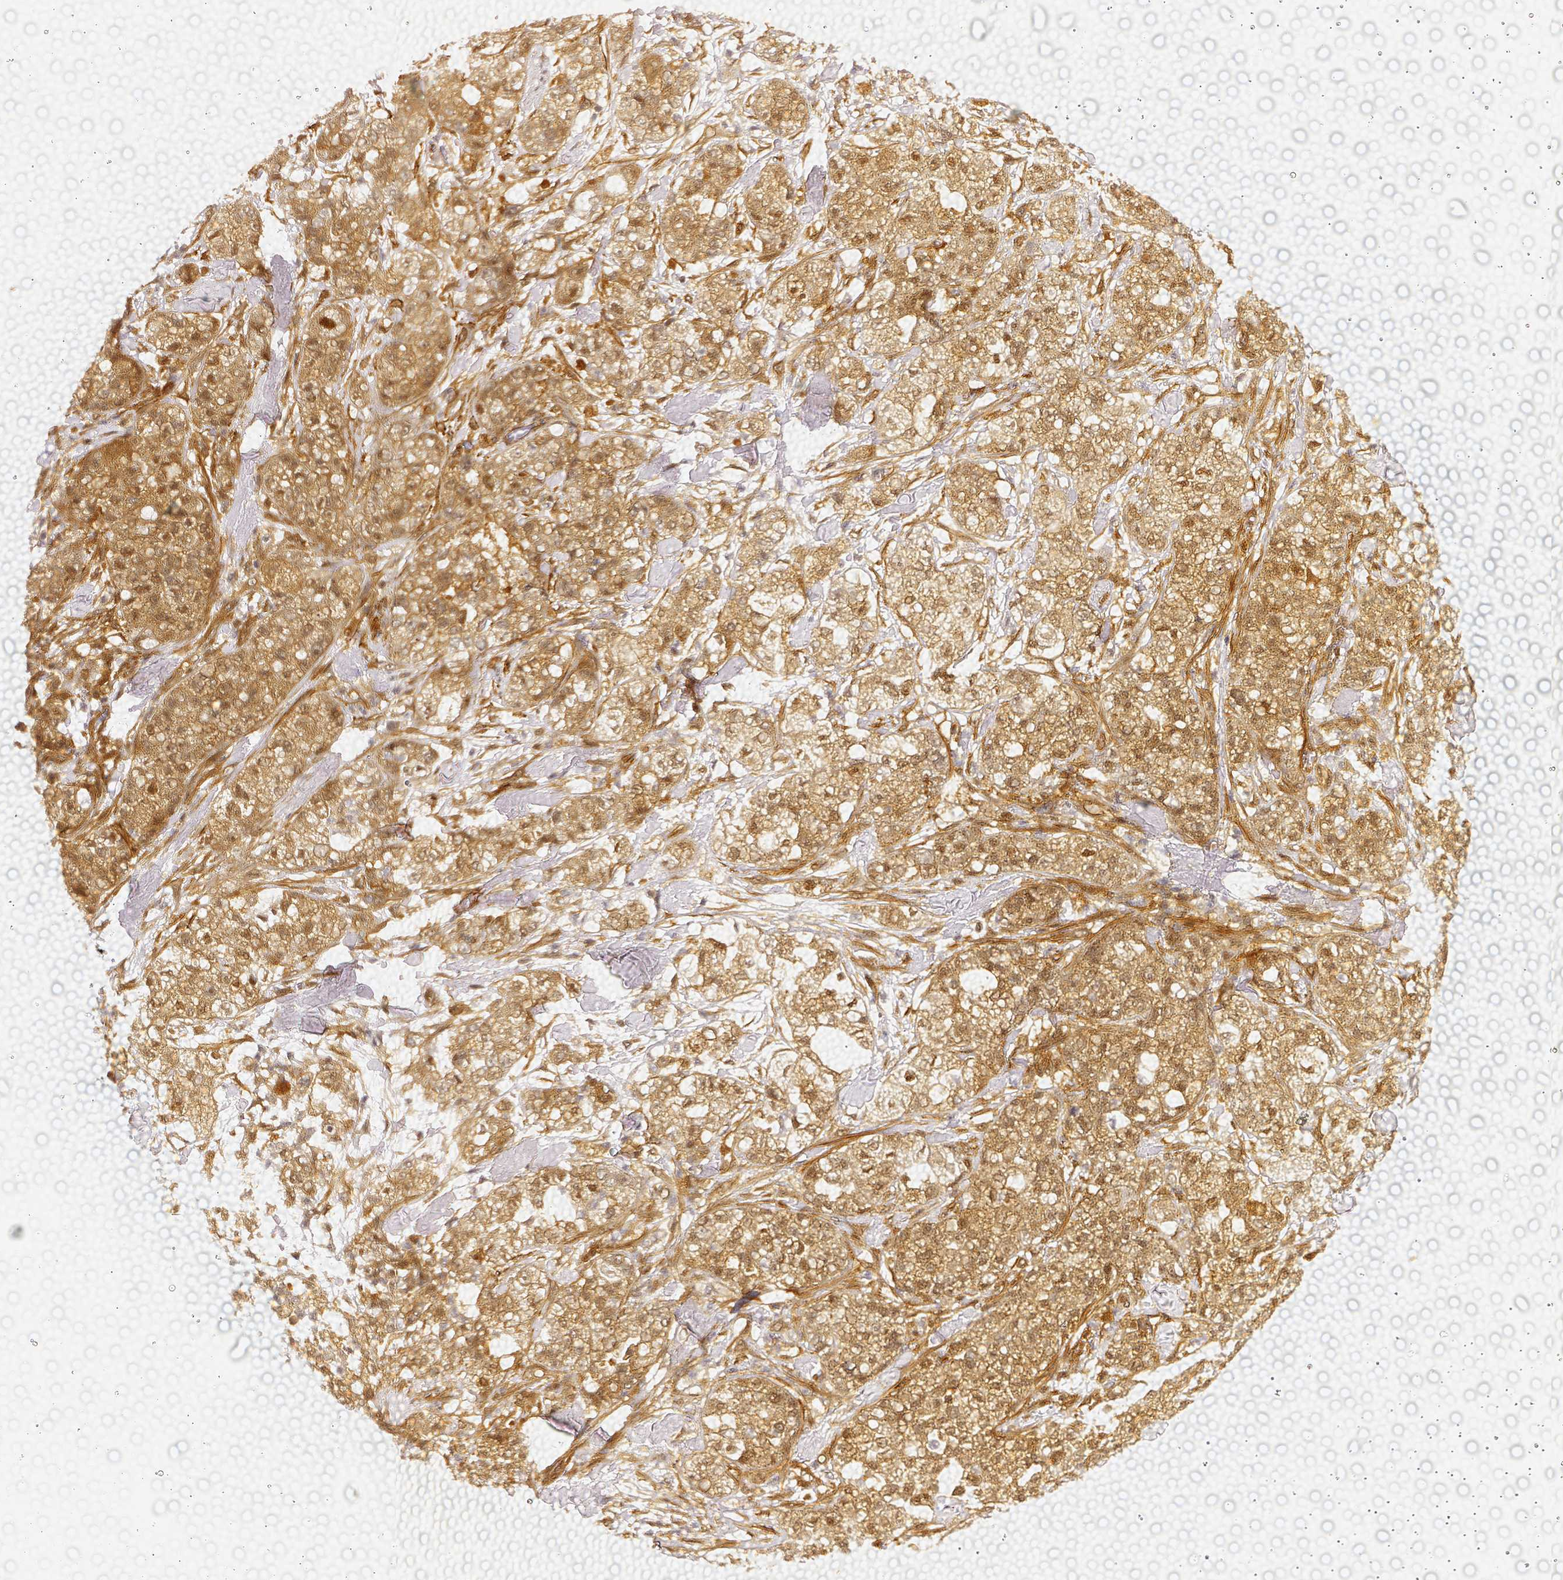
{"staining": {"intensity": "moderate", "quantity": ">75%", "location": "cytoplasmic/membranous,nuclear"}, "tissue": "pancreatic cancer", "cell_type": "Tumor cells", "image_type": "cancer", "snomed": [{"axis": "morphology", "description": "Adenocarcinoma, NOS"}, {"axis": "topography", "description": "Pancreas"}], "caption": "DAB (3,3'-diaminobenzidine) immunohistochemical staining of human adenocarcinoma (pancreatic) demonstrates moderate cytoplasmic/membranous and nuclear protein positivity in approximately >75% of tumor cells.", "gene": "PSMD1", "patient": {"sex": "female", "age": 78}}